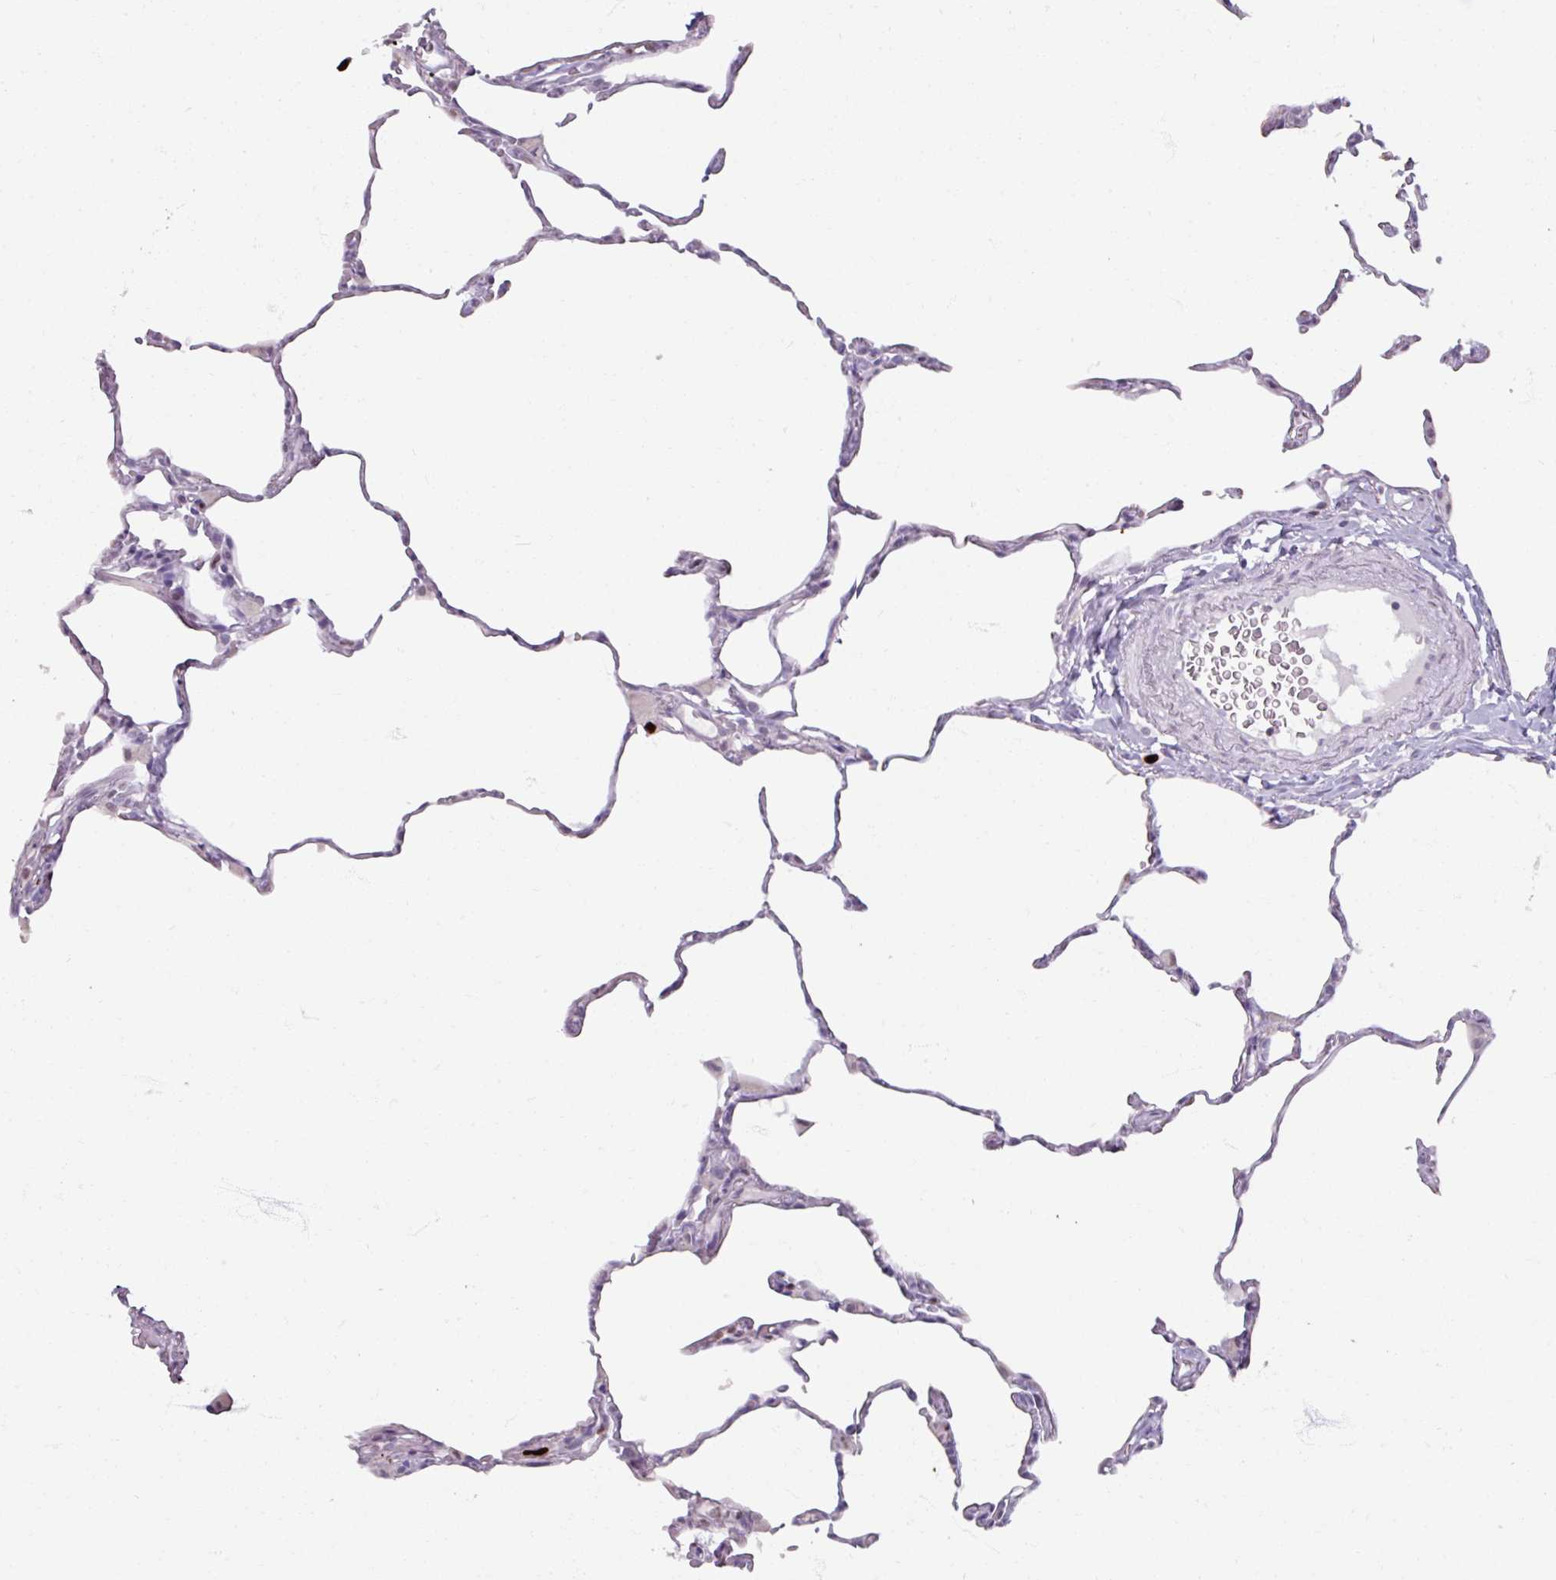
{"staining": {"intensity": "negative", "quantity": "none", "location": "none"}, "tissue": "lung", "cell_type": "Alveolar cells", "image_type": "normal", "snomed": [{"axis": "morphology", "description": "Normal tissue, NOS"}, {"axis": "topography", "description": "Lung"}], "caption": "The immunohistochemistry (IHC) micrograph has no significant staining in alveolar cells of lung.", "gene": "ATAD2", "patient": {"sex": "female", "age": 57}}